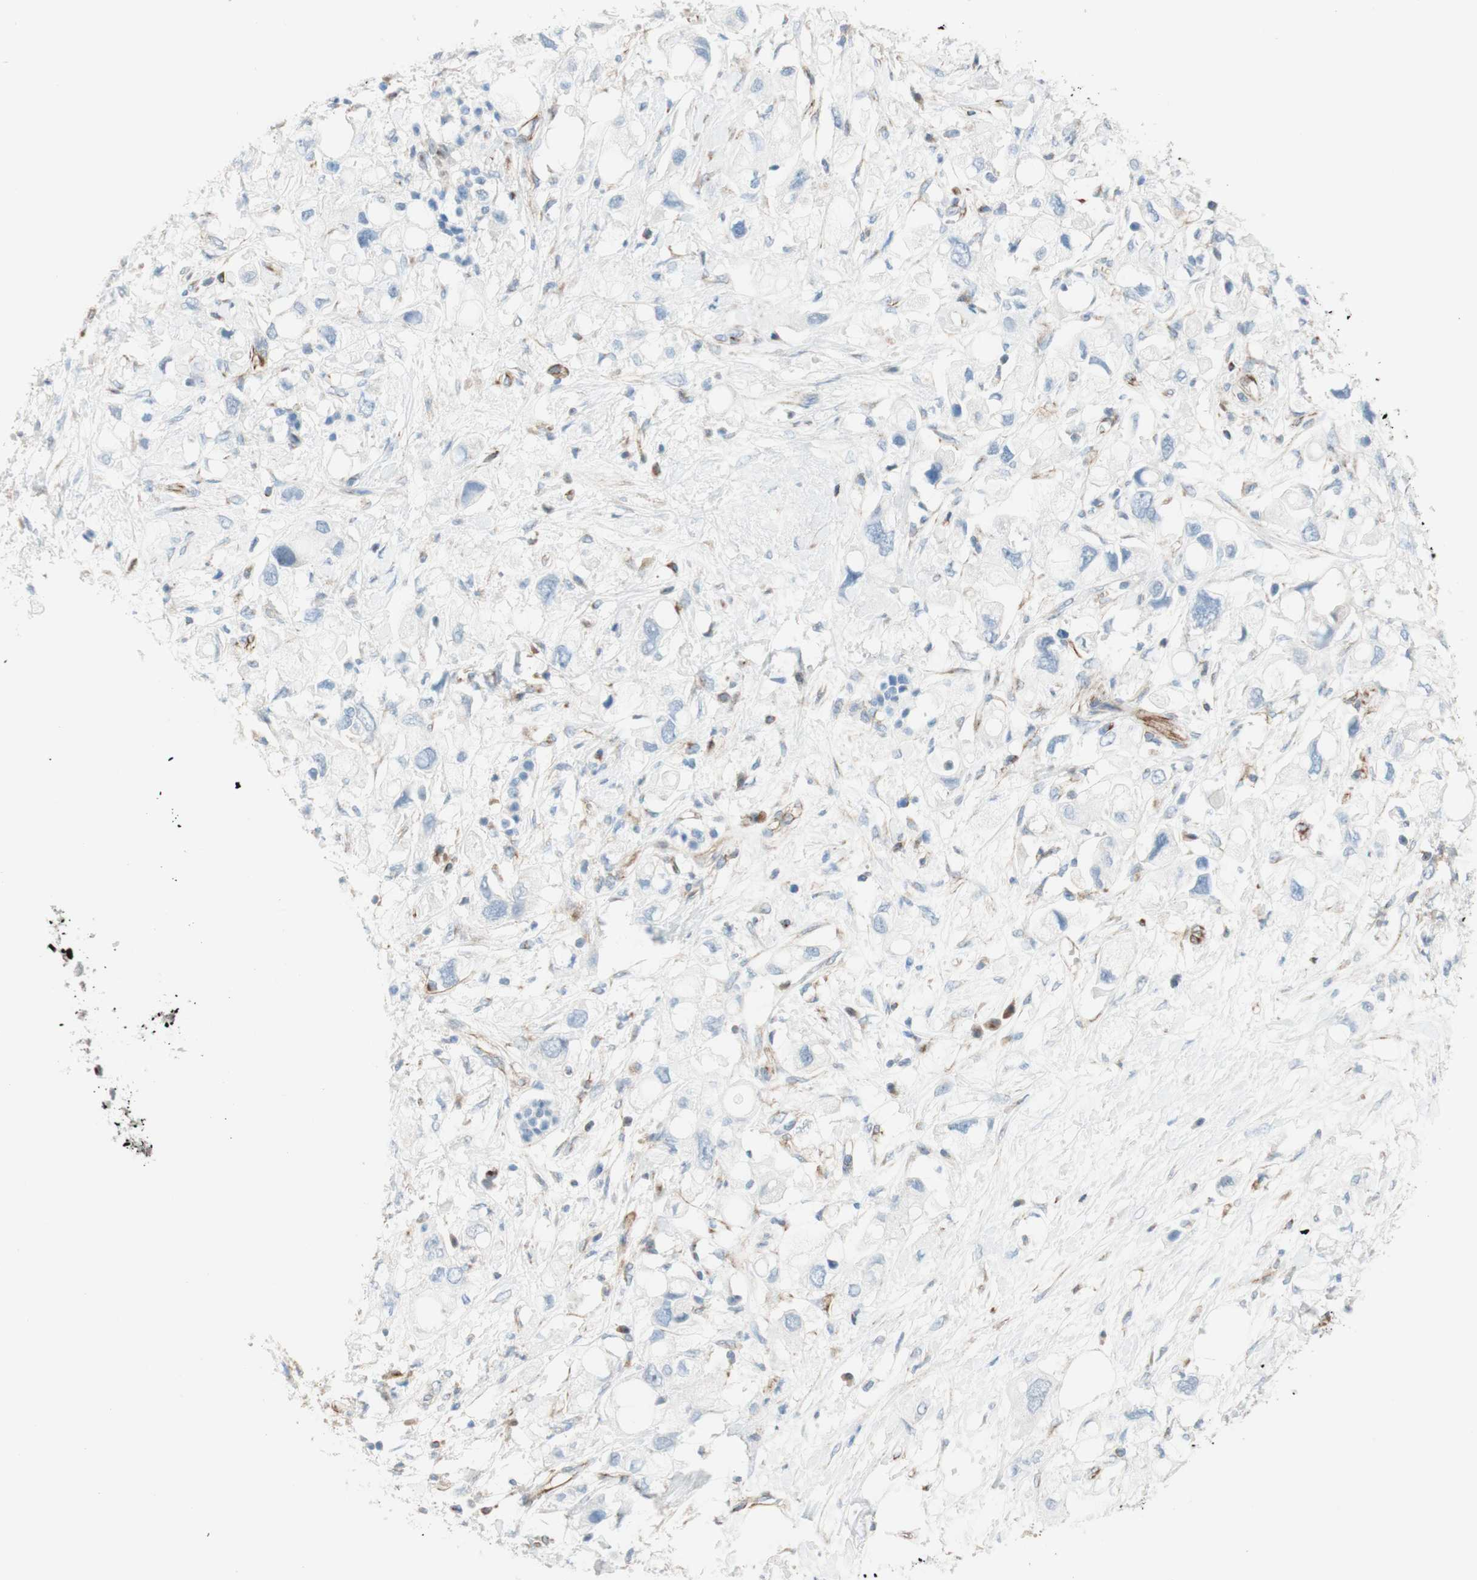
{"staining": {"intensity": "negative", "quantity": "none", "location": "none"}, "tissue": "pancreatic cancer", "cell_type": "Tumor cells", "image_type": "cancer", "snomed": [{"axis": "morphology", "description": "Adenocarcinoma, NOS"}, {"axis": "topography", "description": "Pancreas"}], "caption": "This is an IHC micrograph of human pancreatic cancer. There is no positivity in tumor cells.", "gene": "POU2AF1", "patient": {"sex": "female", "age": 56}}